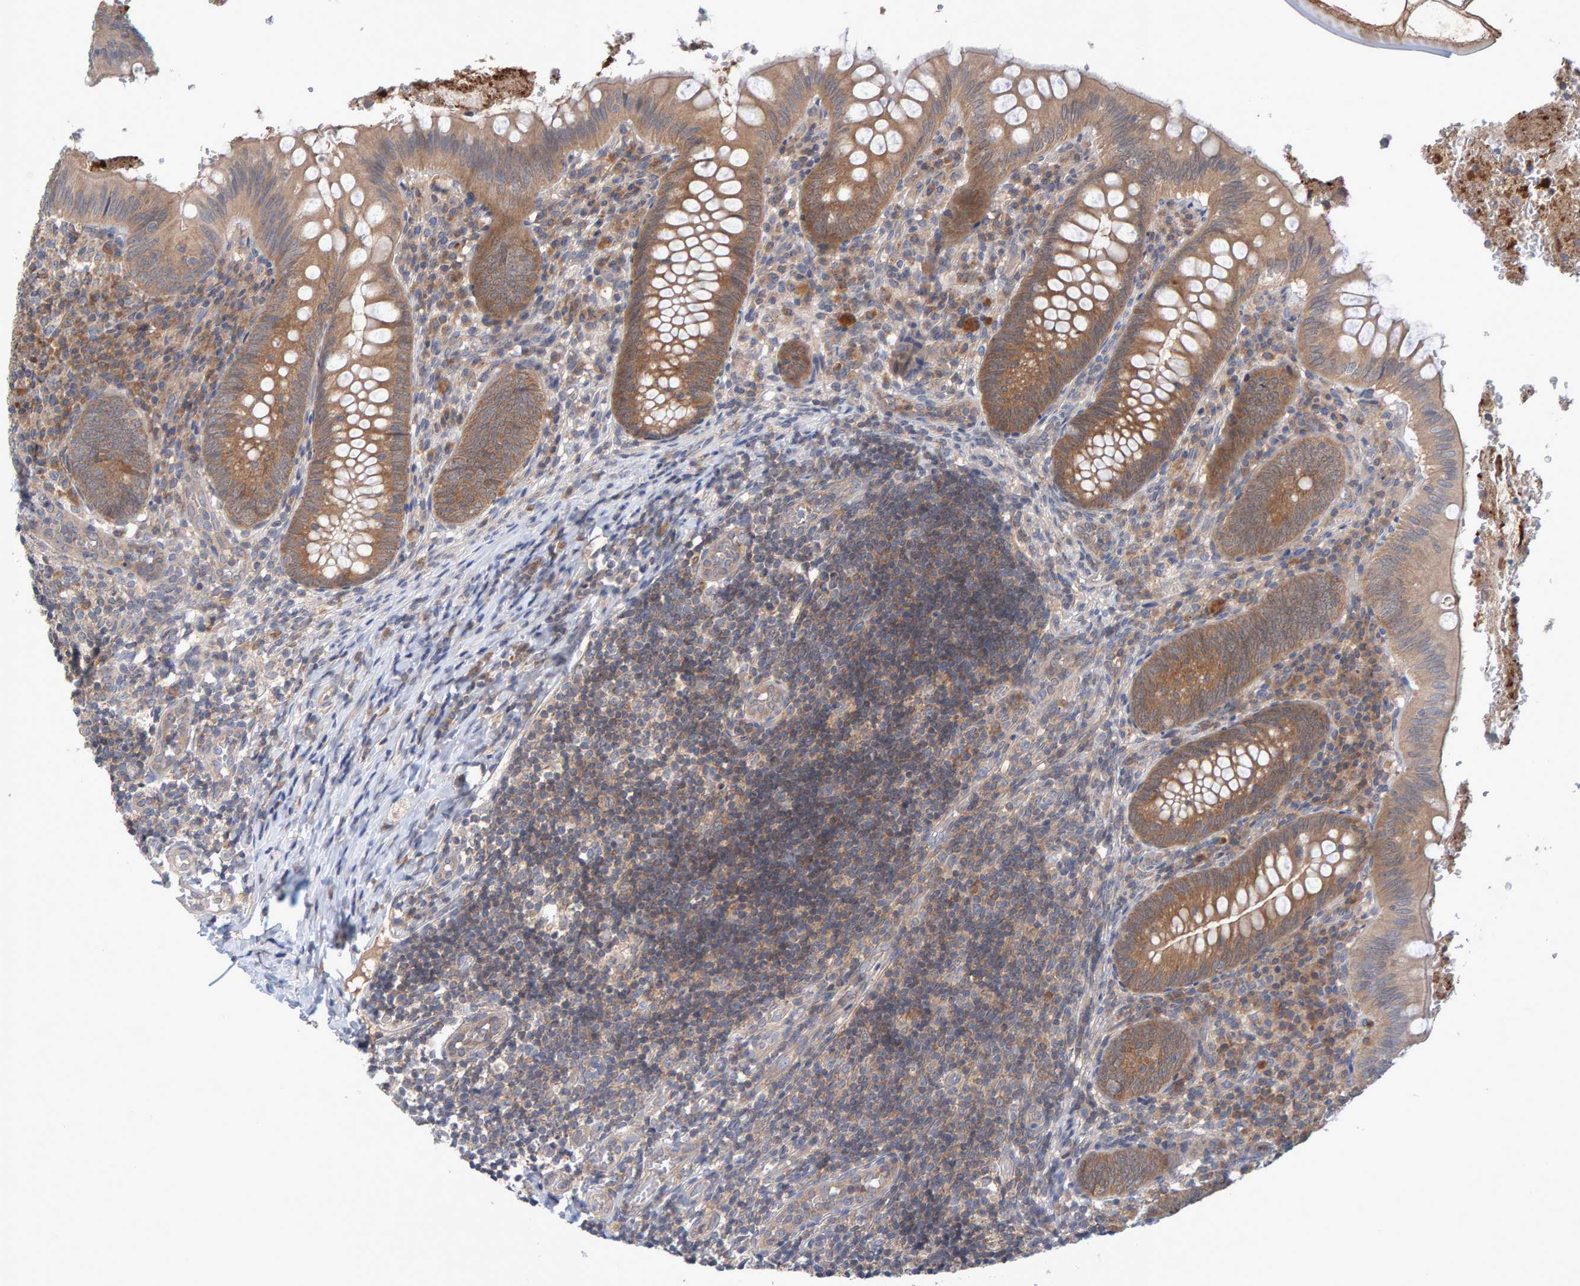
{"staining": {"intensity": "moderate", "quantity": ">75%", "location": "cytoplasmic/membranous"}, "tissue": "appendix", "cell_type": "Glandular cells", "image_type": "normal", "snomed": [{"axis": "morphology", "description": "Normal tissue, NOS"}, {"axis": "topography", "description": "Appendix"}], "caption": "Protein expression analysis of benign appendix reveals moderate cytoplasmic/membranous expression in about >75% of glandular cells.", "gene": "TATDN1", "patient": {"sex": "male", "age": 8}}